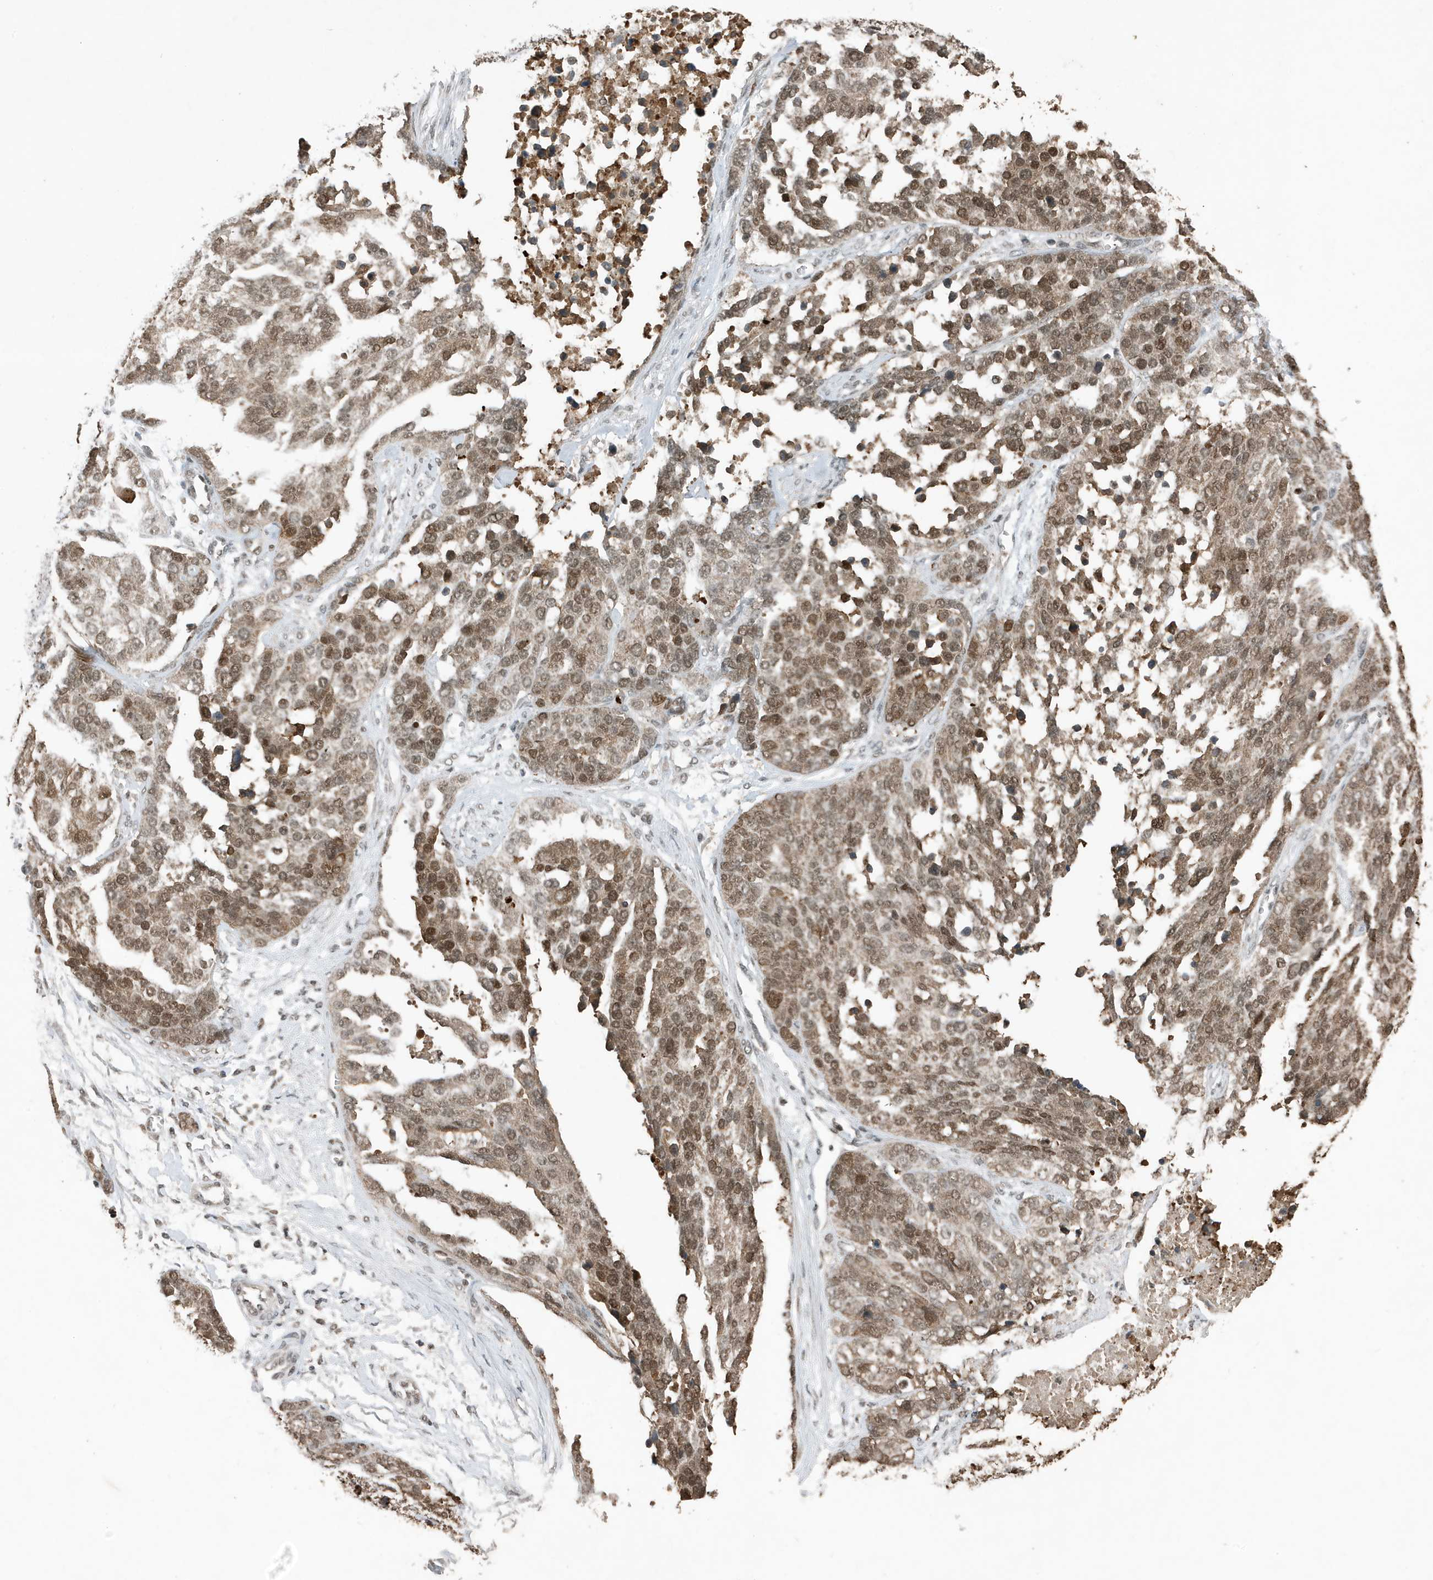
{"staining": {"intensity": "moderate", "quantity": ">75%", "location": "nuclear"}, "tissue": "ovarian cancer", "cell_type": "Tumor cells", "image_type": "cancer", "snomed": [{"axis": "morphology", "description": "Cystadenocarcinoma, serous, NOS"}, {"axis": "topography", "description": "Ovary"}], "caption": "Protein analysis of ovarian cancer tissue displays moderate nuclear staining in approximately >75% of tumor cells.", "gene": "HSPA1A", "patient": {"sex": "female", "age": 44}}